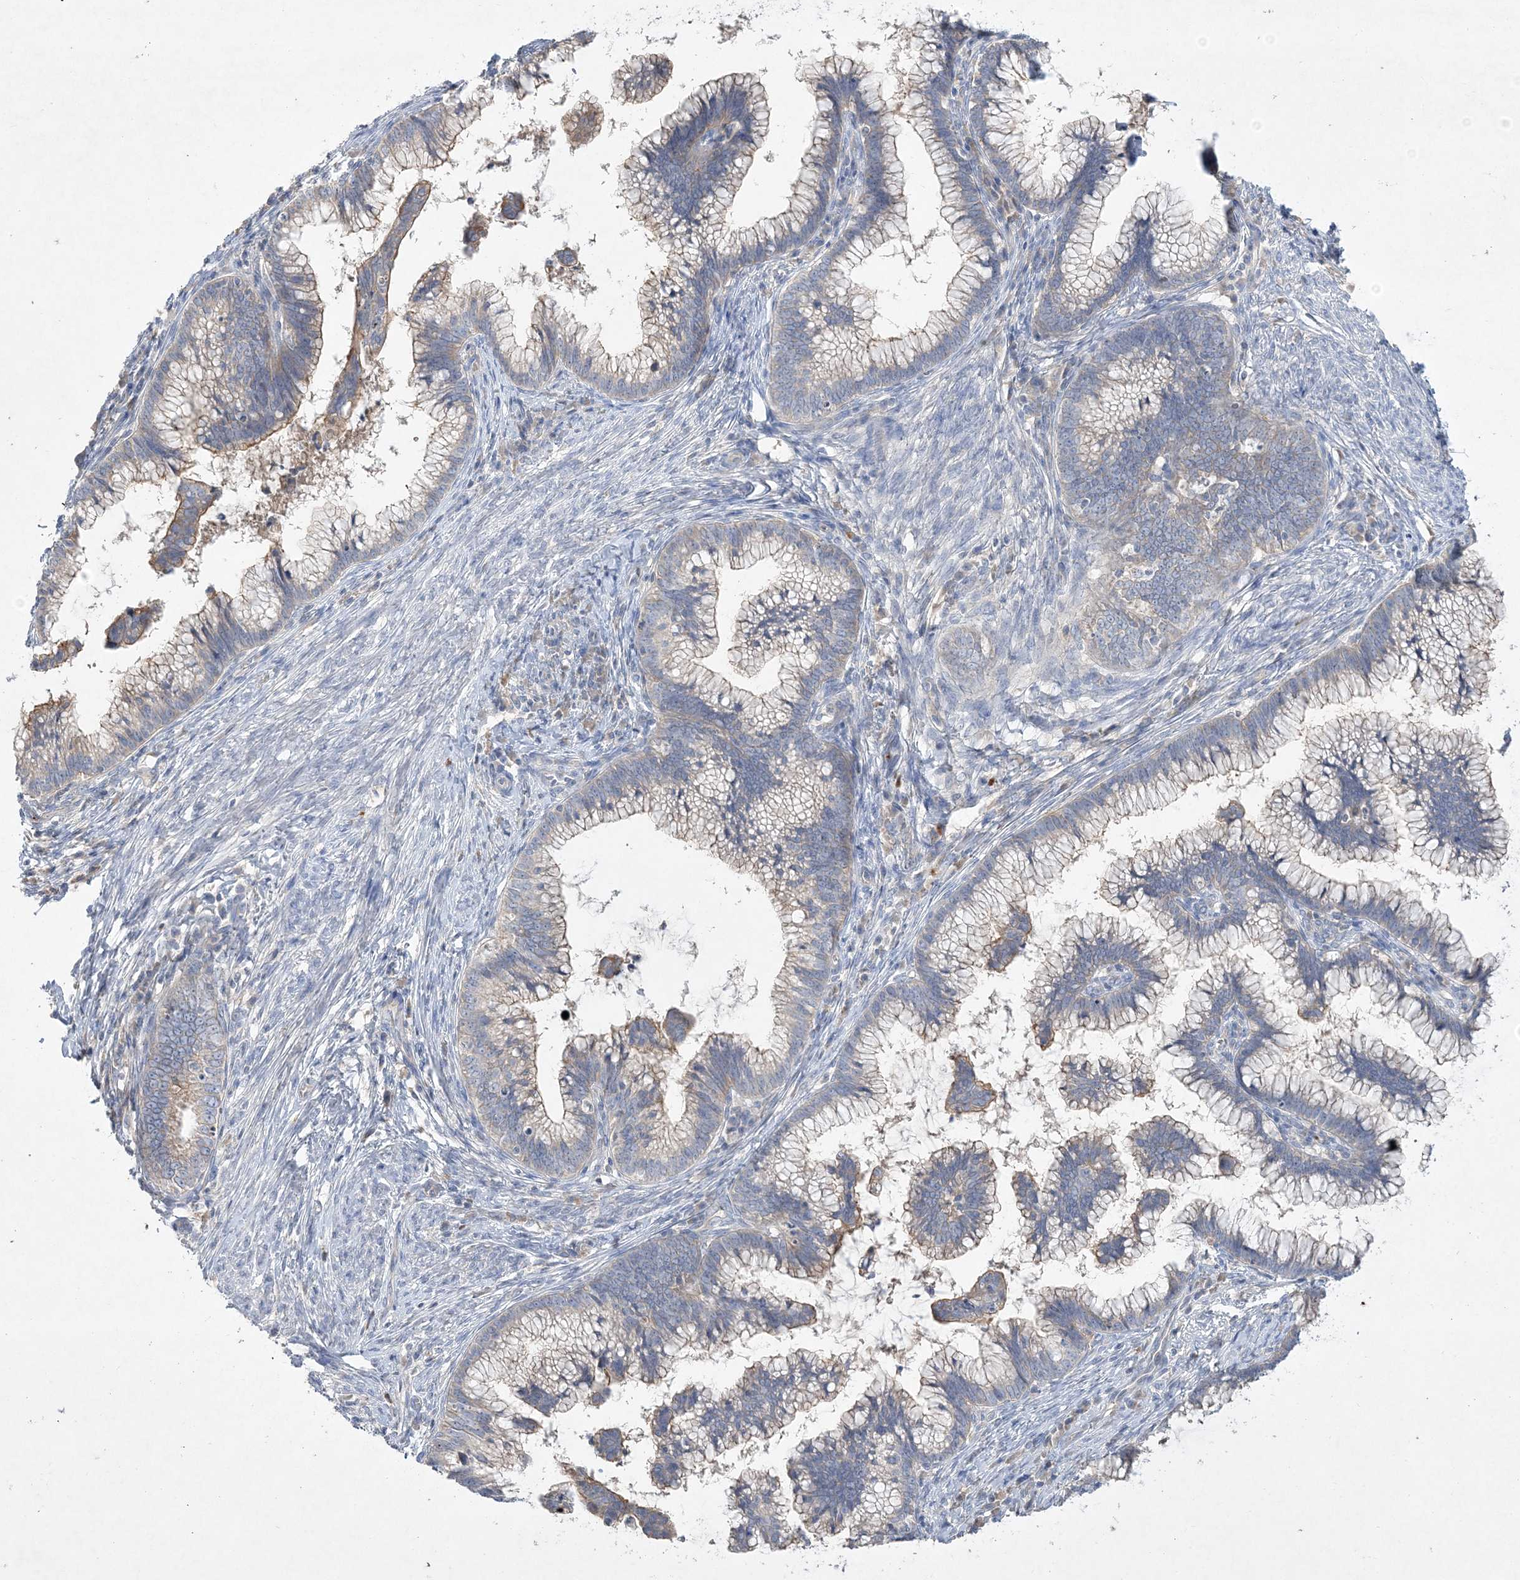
{"staining": {"intensity": "weak", "quantity": "<25%", "location": "cytoplasmic/membranous"}, "tissue": "cervical cancer", "cell_type": "Tumor cells", "image_type": "cancer", "snomed": [{"axis": "morphology", "description": "Adenocarcinoma, NOS"}, {"axis": "topography", "description": "Cervix"}], "caption": "Immunohistochemistry (IHC) micrograph of human cervical adenocarcinoma stained for a protein (brown), which reveals no expression in tumor cells.", "gene": "ADCK2", "patient": {"sex": "female", "age": 36}}